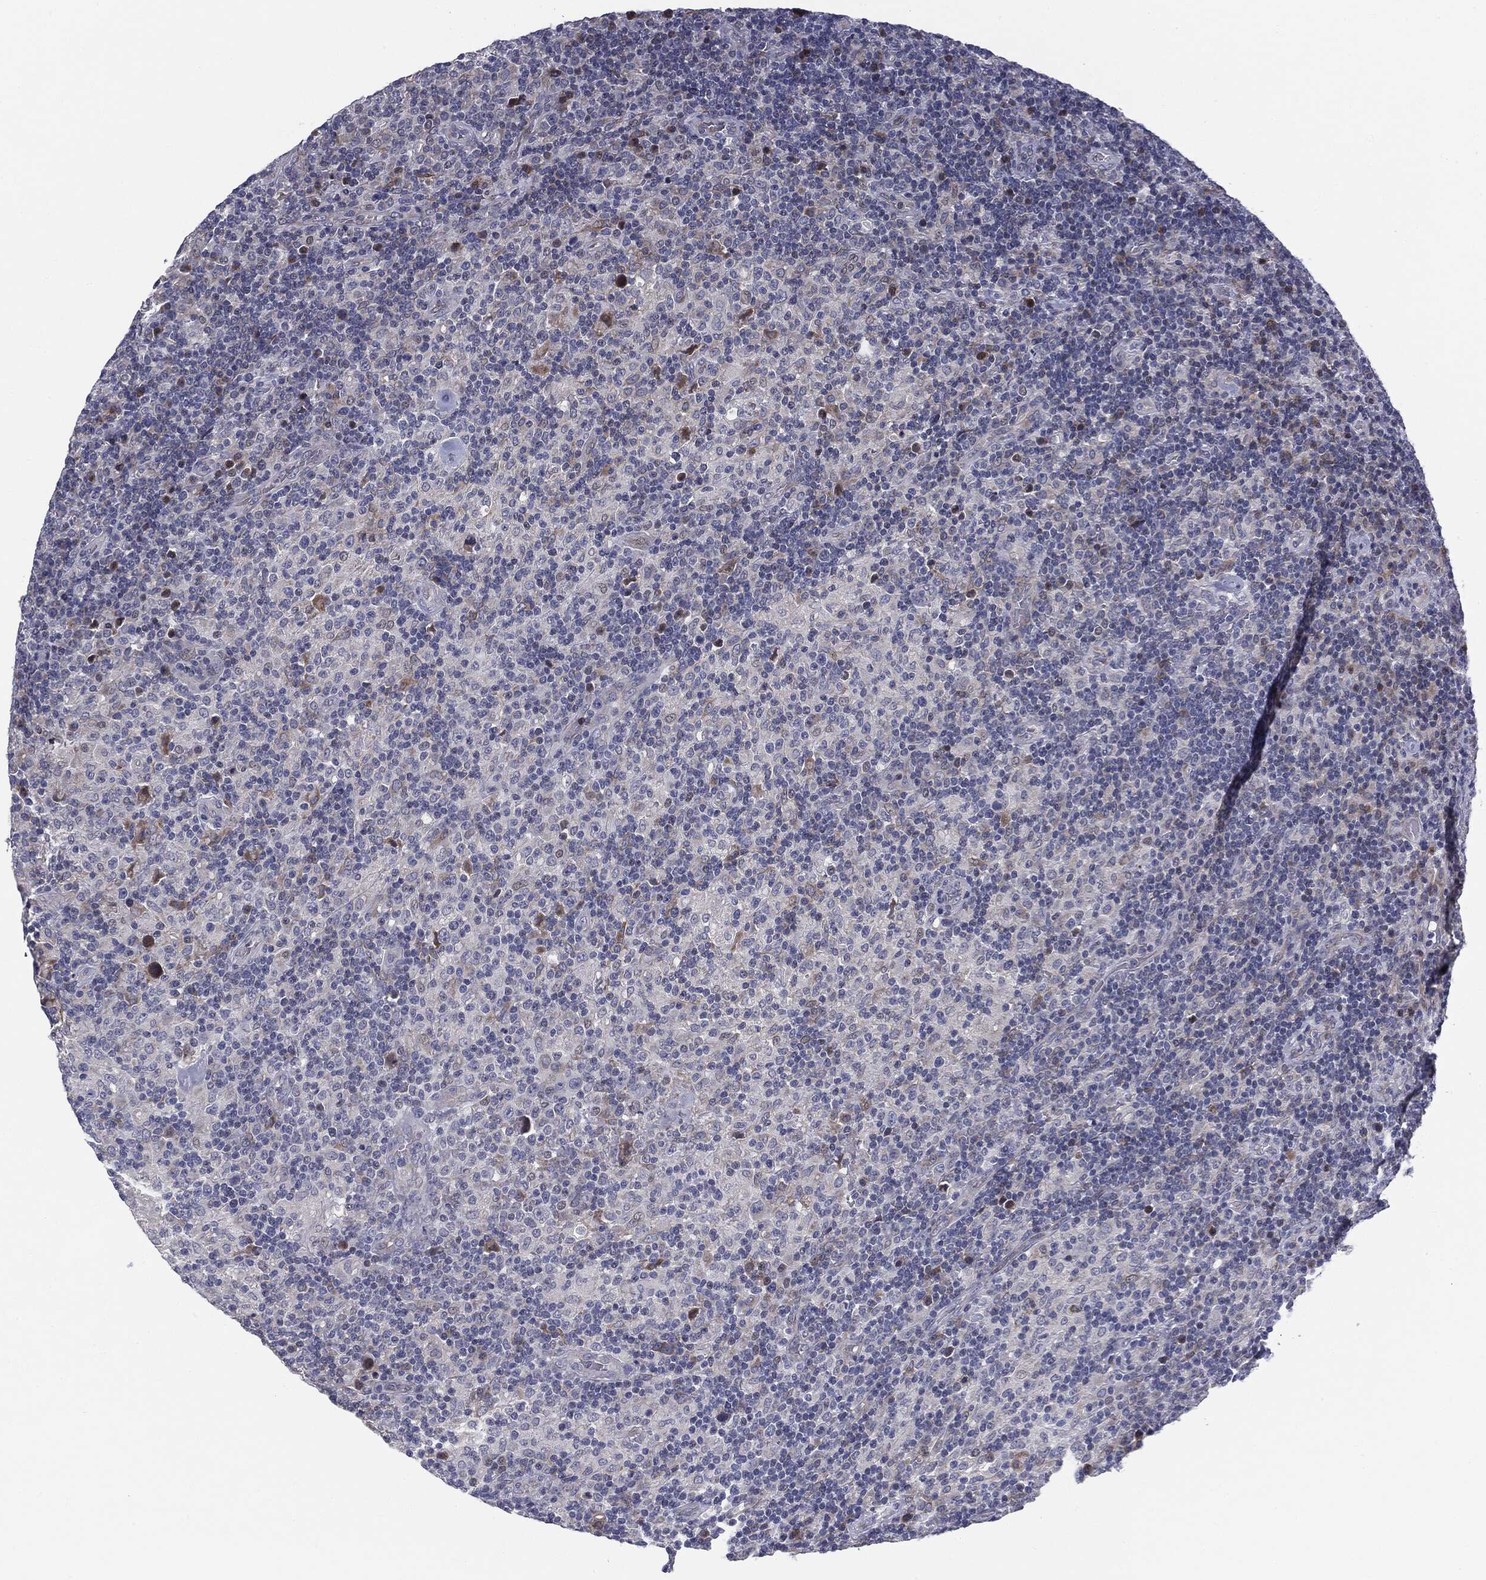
{"staining": {"intensity": "negative", "quantity": "none", "location": "none"}, "tissue": "lymphoma", "cell_type": "Tumor cells", "image_type": "cancer", "snomed": [{"axis": "morphology", "description": "Hodgkin's disease, NOS"}, {"axis": "topography", "description": "Lymph node"}], "caption": "High magnification brightfield microscopy of lymphoma stained with DAB (brown) and counterstained with hematoxylin (blue): tumor cells show no significant positivity.", "gene": "KRT5", "patient": {"sex": "male", "age": 70}}